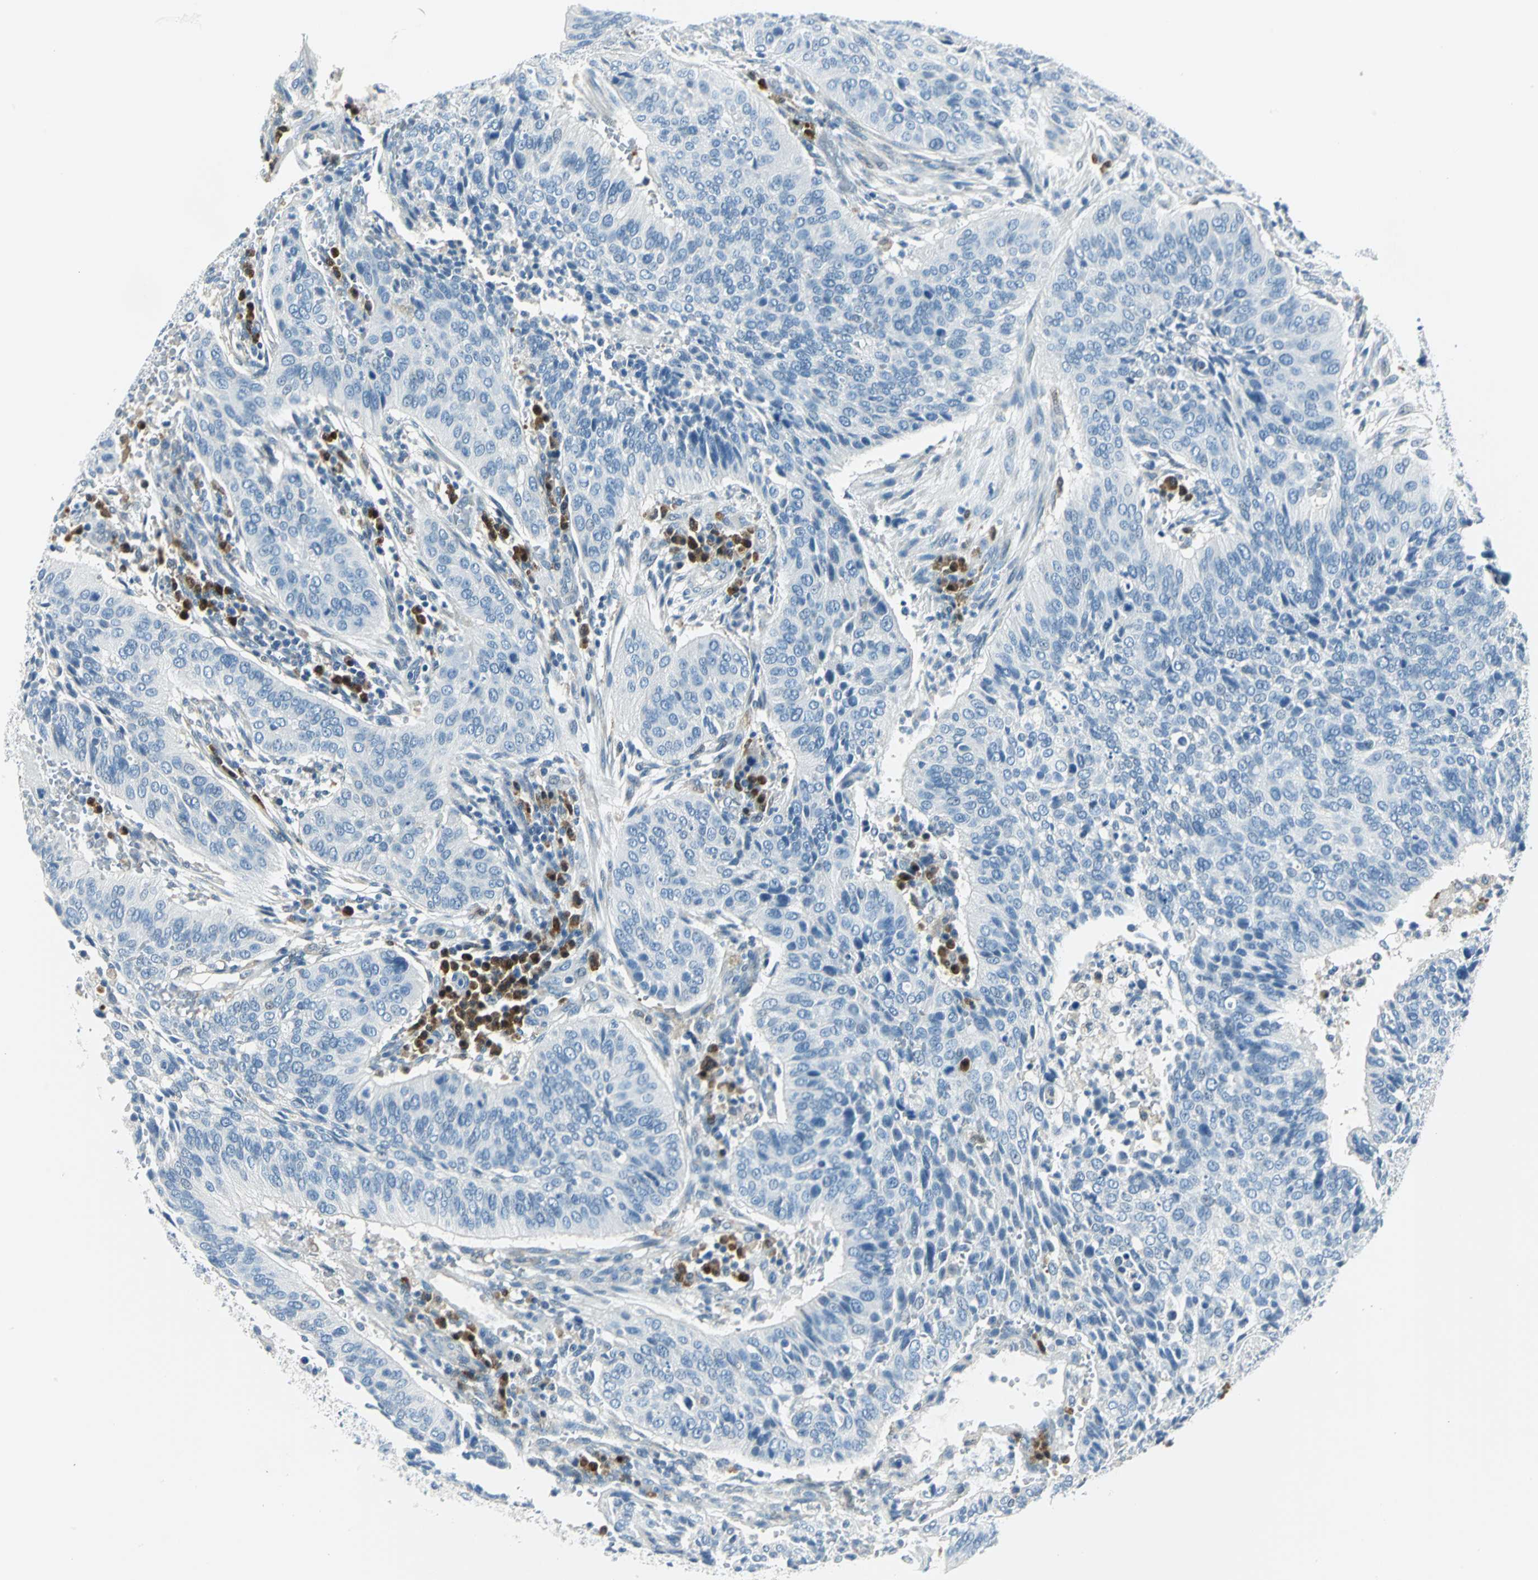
{"staining": {"intensity": "negative", "quantity": "none", "location": "none"}, "tissue": "cervical cancer", "cell_type": "Tumor cells", "image_type": "cancer", "snomed": [{"axis": "morphology", "description": "Squamous cell carcinoma, NOS"}, {"axis": "topography", "description": "Cervix"}], "caption": "This micrograph is of cervical cancer stained with immunohistochemistry to label a protein in brown with the nuclei are counter-stained blue. There is no expression in tumor cells. (Immunohistochemistry, brightfield microscopy, high magnification).", "gene": "AKR1A1", "patient": {"sex": "female", "age": 39}}